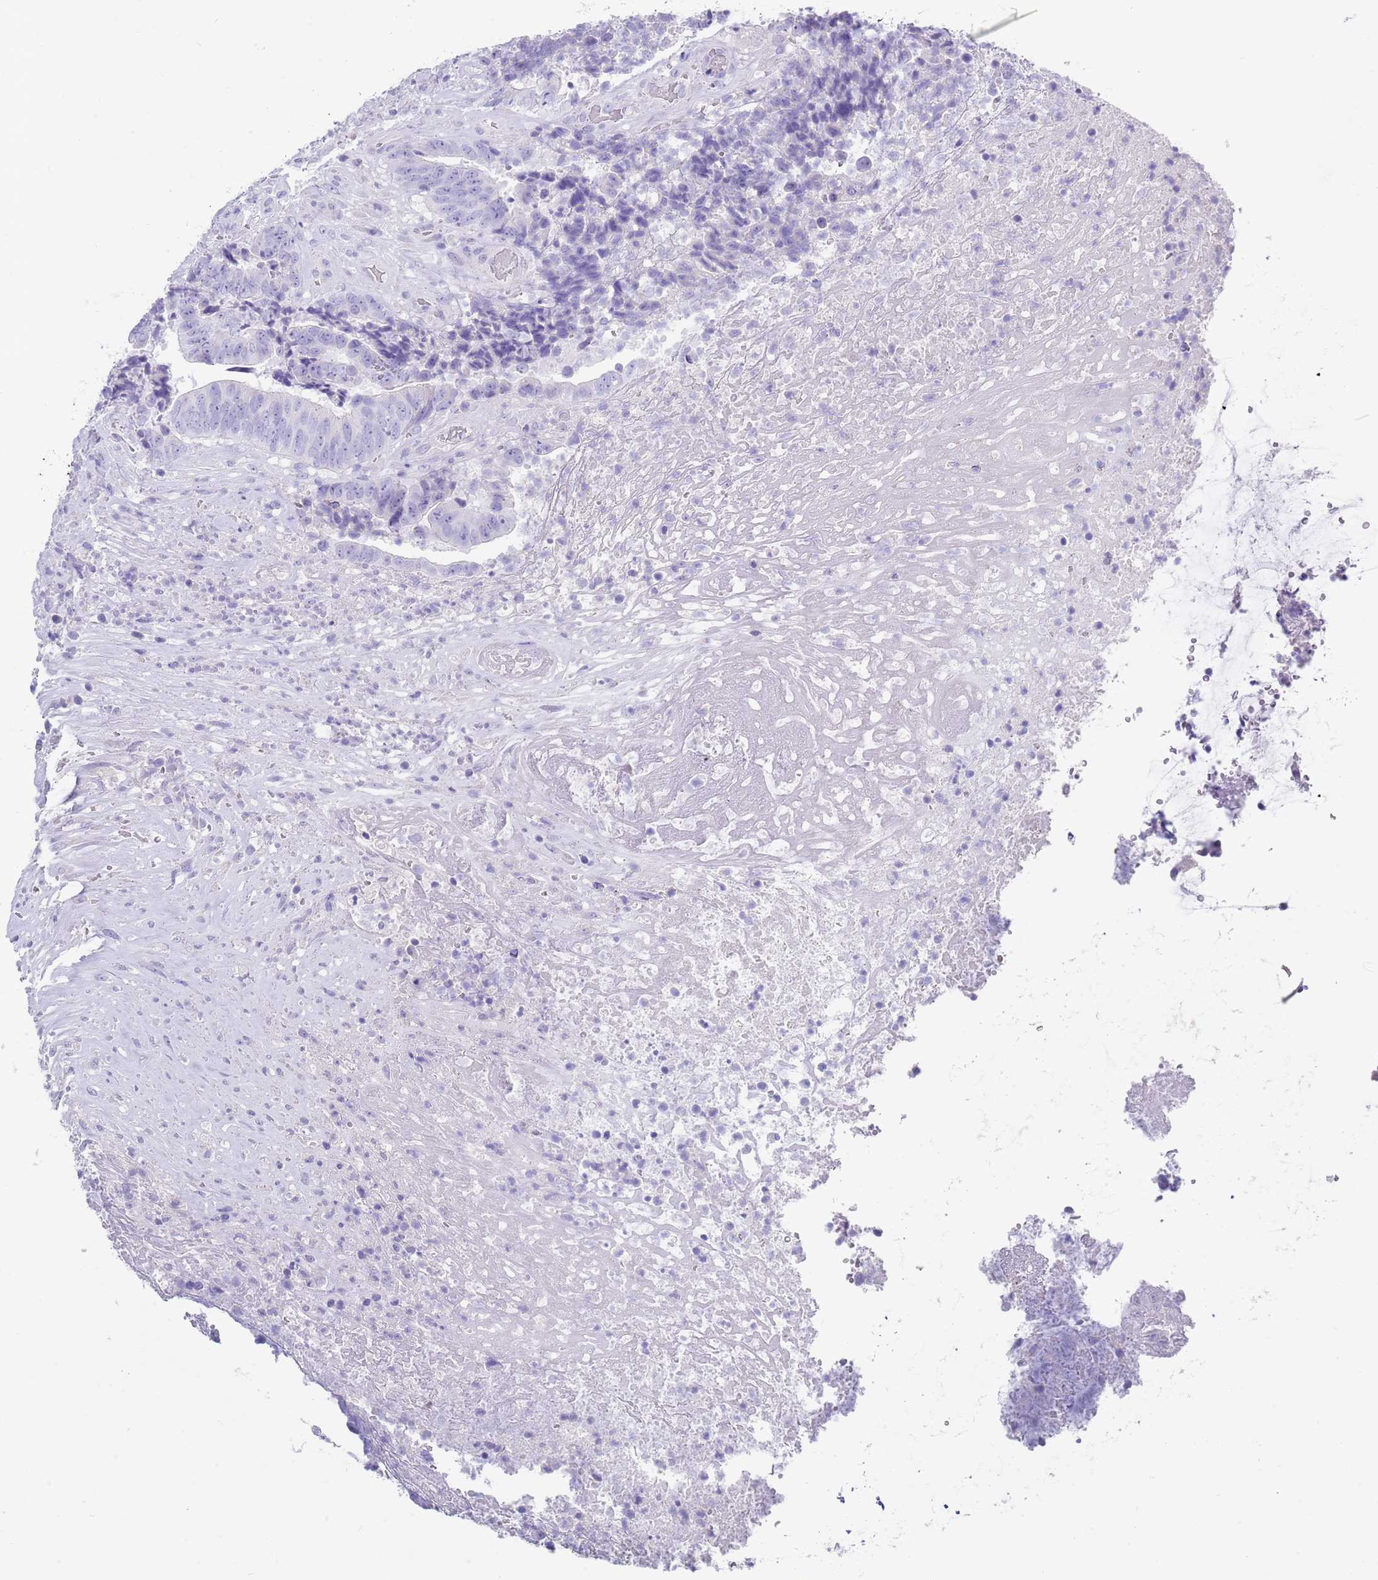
{"staining": {"intensity": "negative", "quantity": "none", "location": "none"}, "tissue": "colorectal cancer", "cell_type": "Tumor cells", "image_type": "cancer", "snomed": [{"axis": "morphology", "description": "Adenocarcinoma, NOS"}, {"axis": "topography", "description": "Rectum"}], "caption": "Human adenocarcinoma (colorectal) stained for a protein using IHC exhibits no staining in tumor cells.", "gene": "CPXM2", "patient": {"sex": "male", "age": 72}}